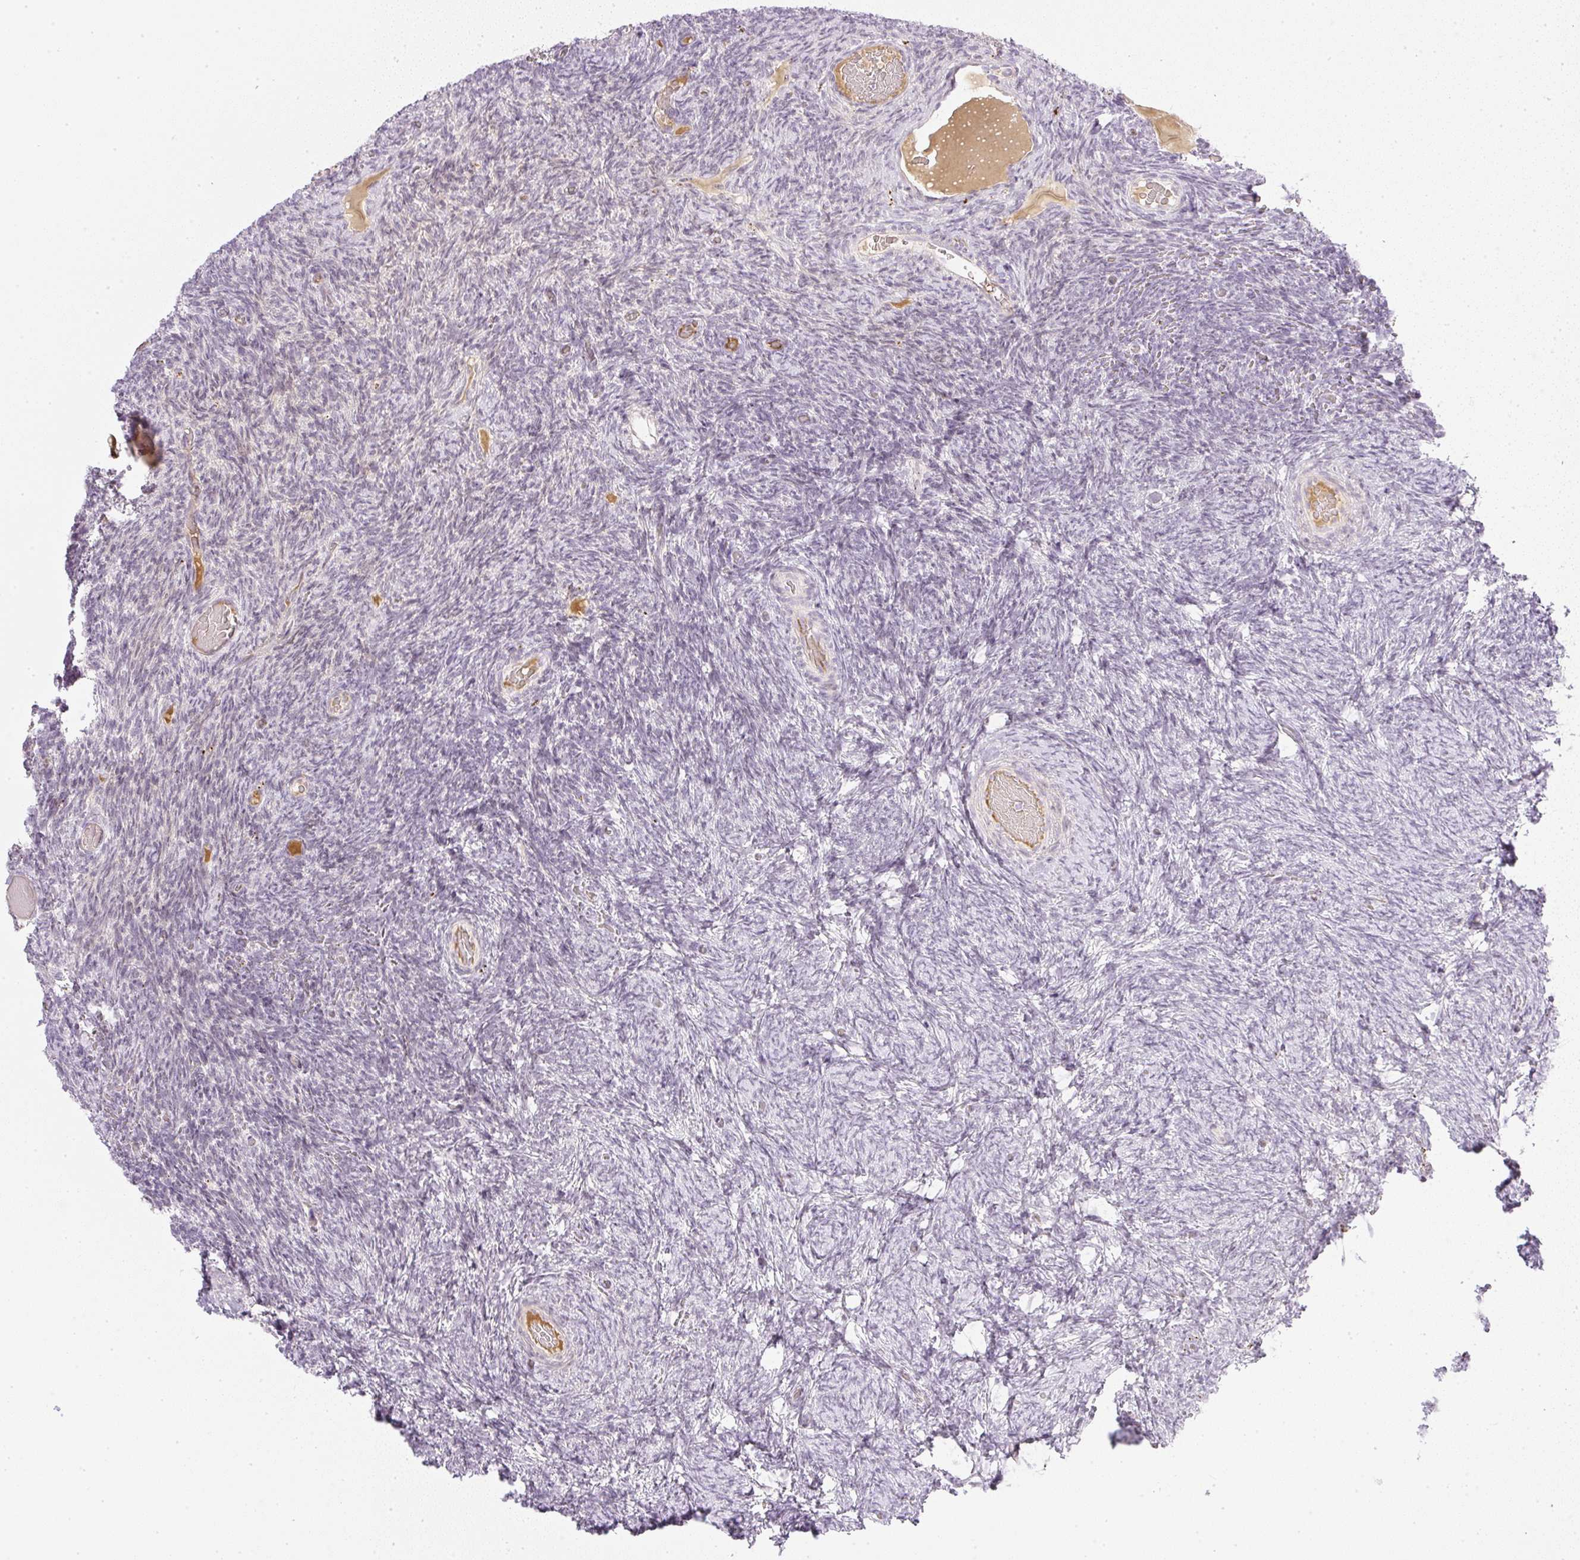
{"staining": {"intensity": "negative", "quantity": "none", "location": "none"}, "tissue": "ovary", "cell_type": "Ovarian stroma cells", "image_type": "normal", "snomed": [{"axis": "morphology", "description": "Normal tissue, NOS"}, {"axis": "topography", "description": "Ovary"}], "caption": "Ovarian stroma cells are negative for brown protein staining in normal ovary.", "gene": "AAR2", "patient": {"sex": "female", "age": 34}}